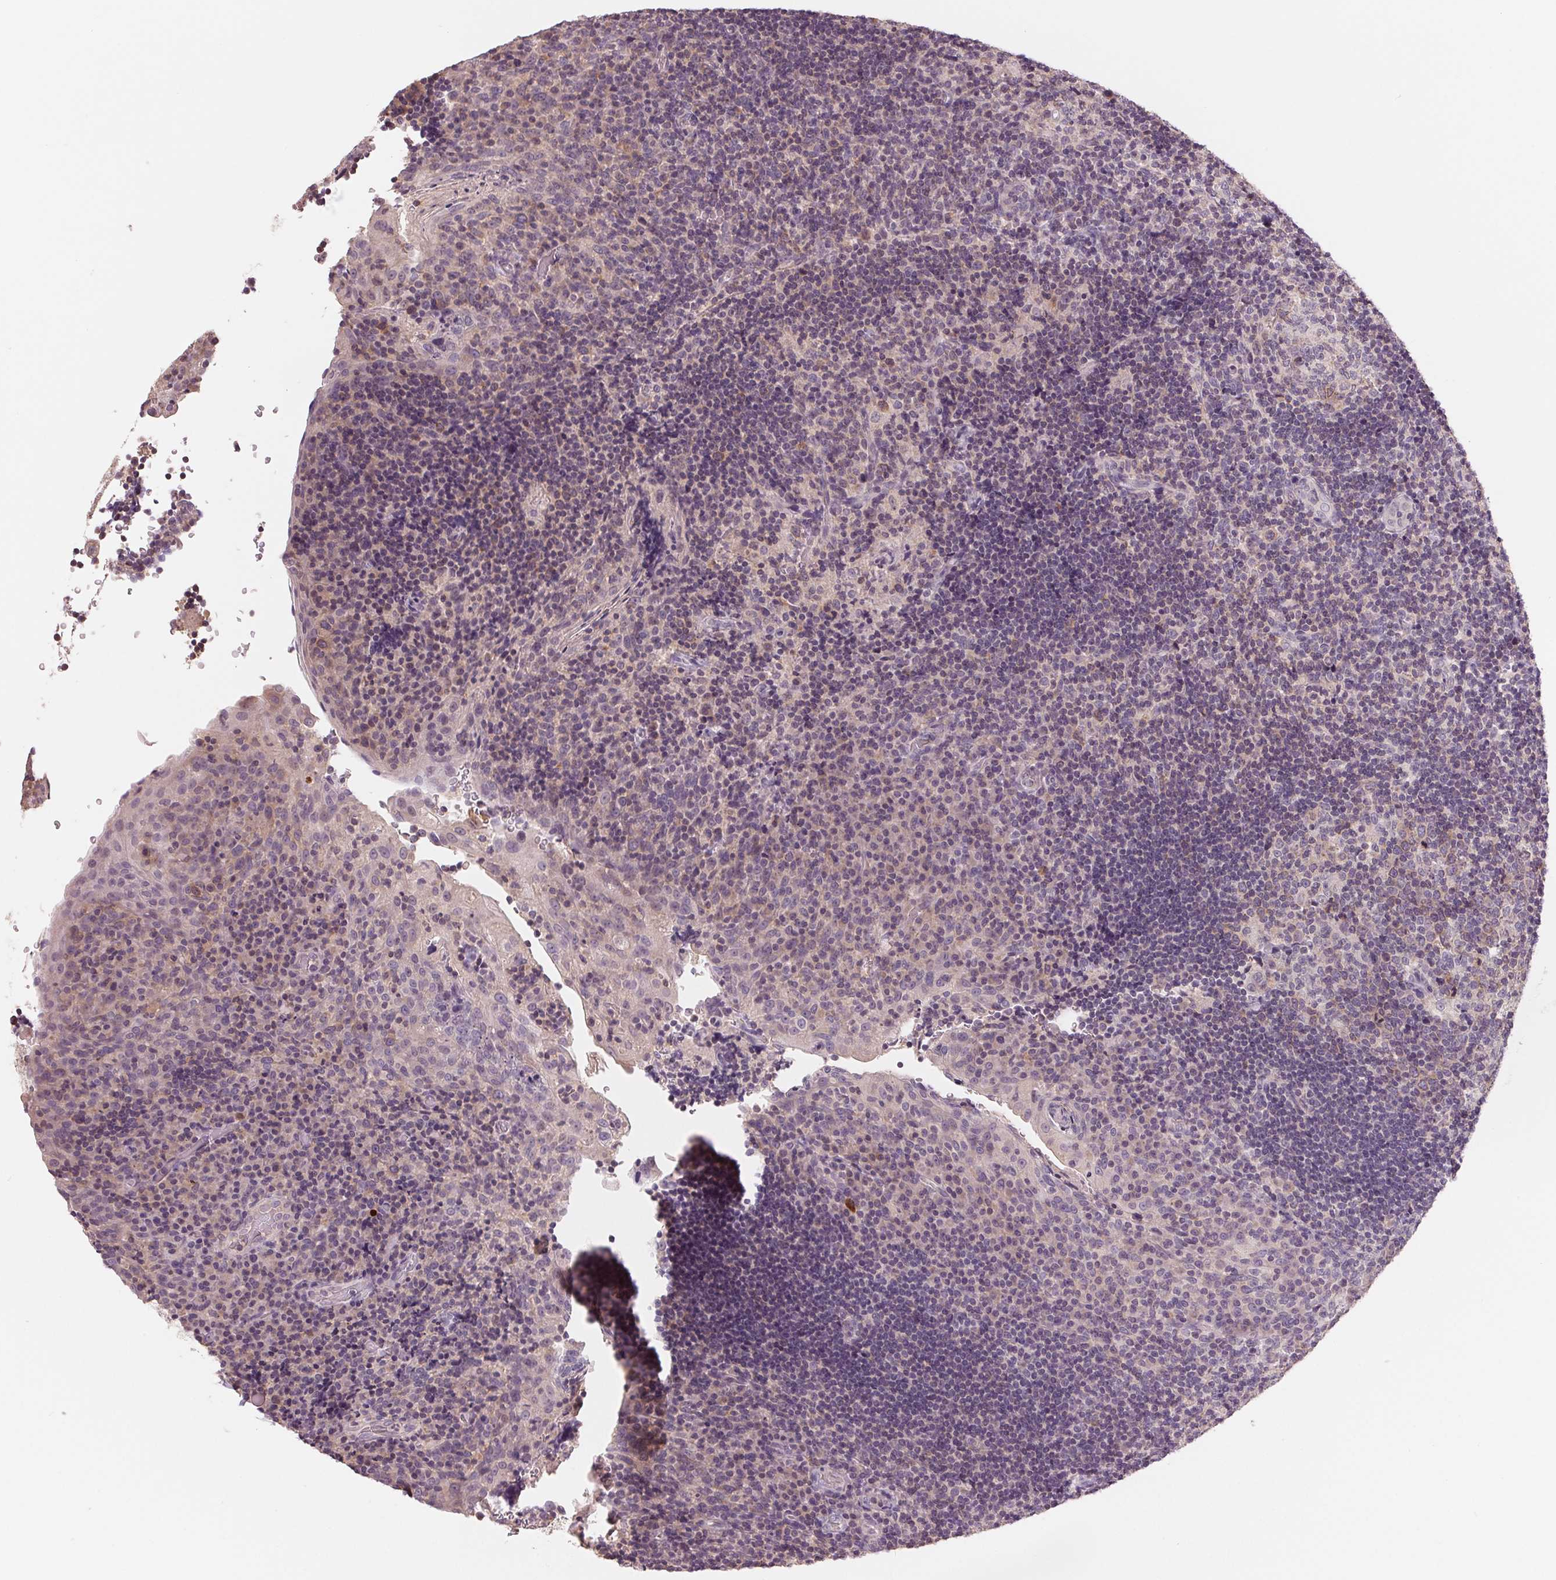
{"staining": {"intensity": "weak", "quantity": "<25%", "location": "cytoplasmic/membranous"}, "tissue": "tonsil", "cell_type": "Germinal center cells", "image_type": "normal", "snomed": [{"axis": "morphology", "description": "Normal tissue, NOS"}, {"axis": "topography", "description": "Tonsil"}], "caption": "Histopathology image shows no protein staining in germinal center cells of unremarkable tonsil. Brightfield microscopy of immunohistochemistry (IHC) stained with DAB (brown) and hematoxylin (blue), captured at high magnification.", "gene": "AQP8", "patient": {"sex": "male", "age": 17}}